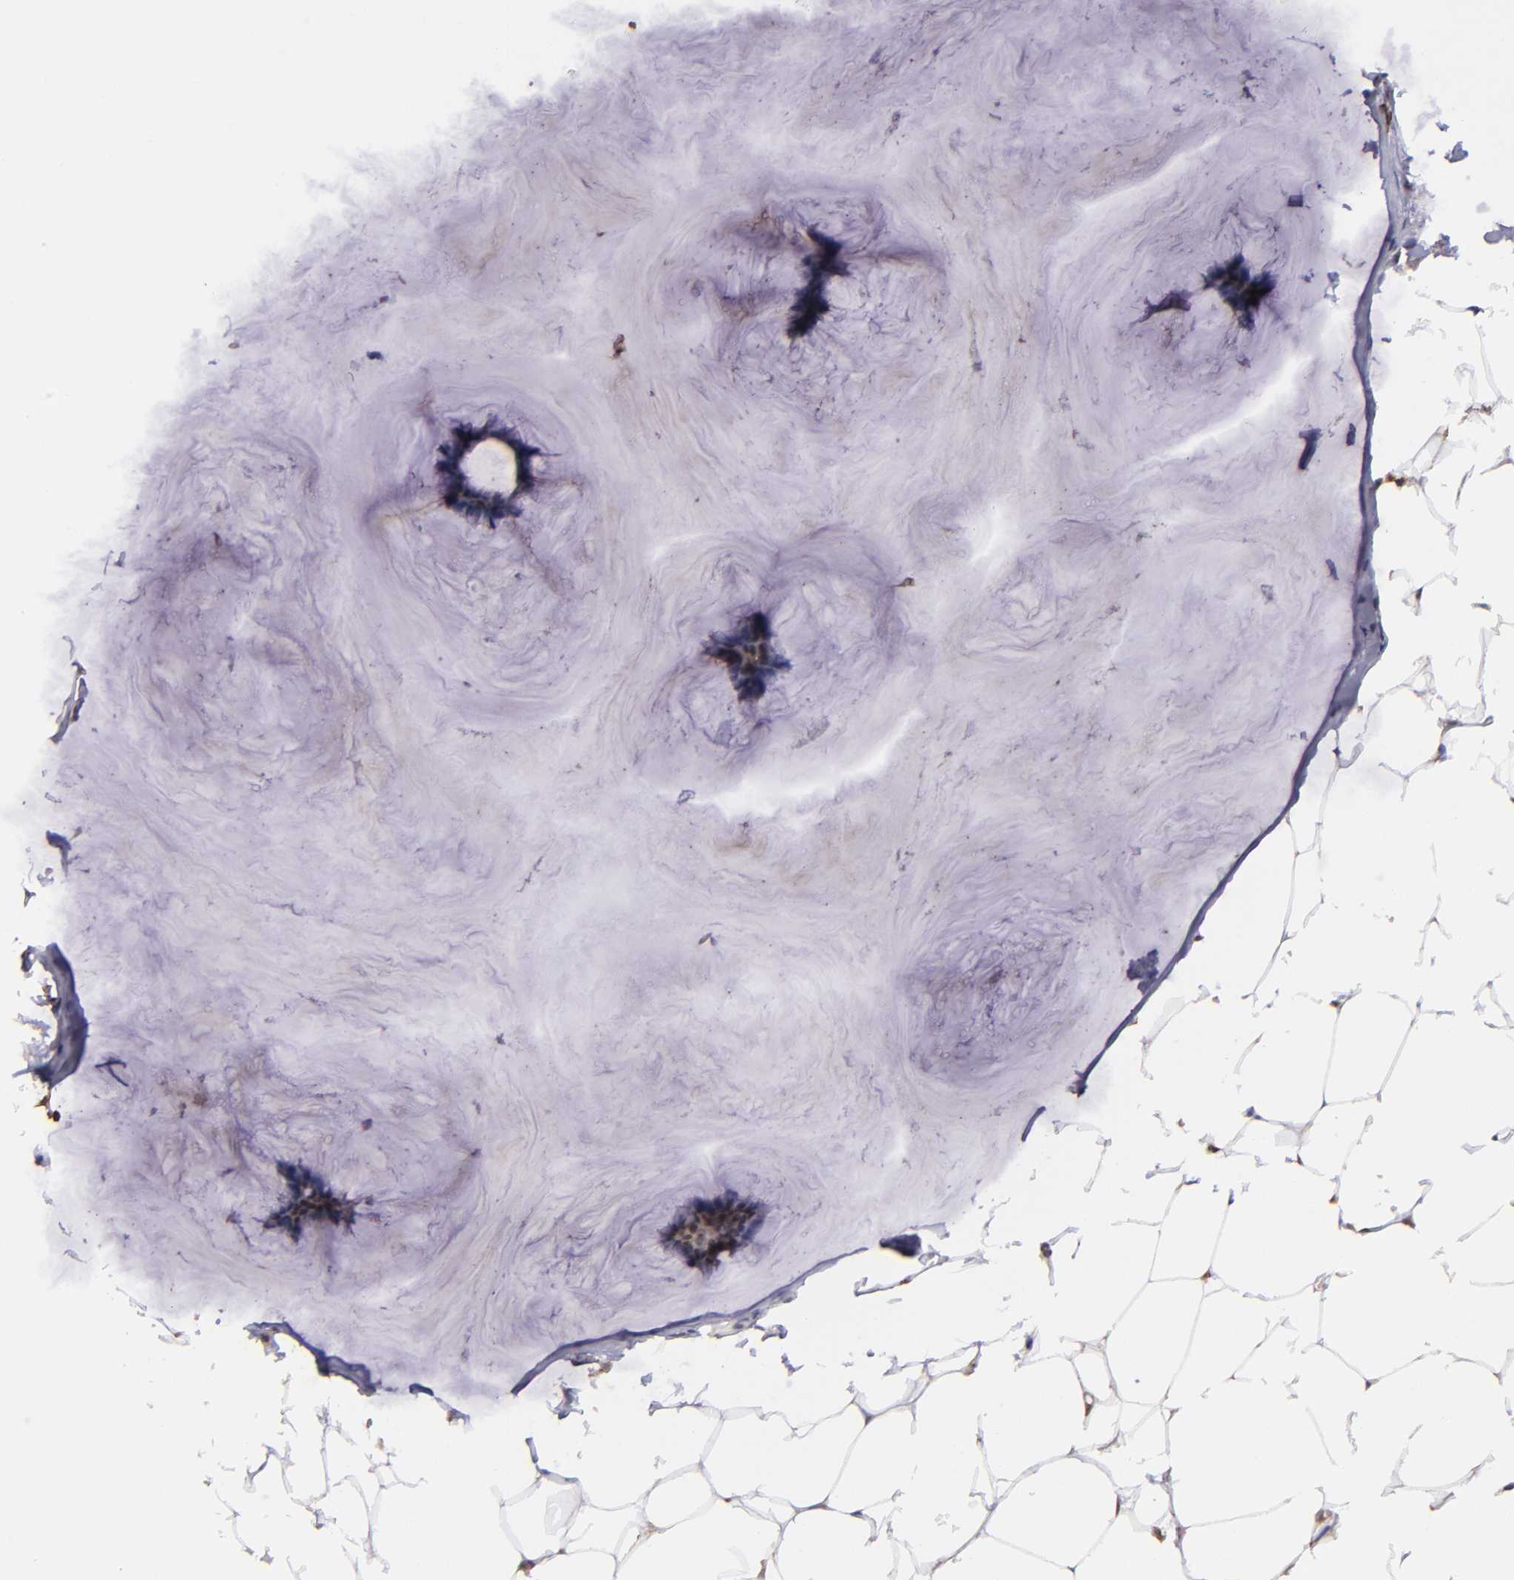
{"staining": {"intensity": "moderate", "quantity": ">75%", "location": "cytoplasmic/membranous,nuclear"}, "tissue": "breast cancer", "cell_type": "Tumor cells", "image_type": "cancer", "snomed": [{"axis": "morphology", "description": "Duct carcinoma"}, {"axis": "topography", "description": "Breast"}], "caption": "This image displays breast cancer stained with IHC to label a protein in brown. The cytoplasmic/membranous and nuclear of tumor cells show moderate positivity for the protein. Nuclei are counter-stained blue.", "gene": "SIPA1L1", "patient": {"sex": "female", "age": 93}}